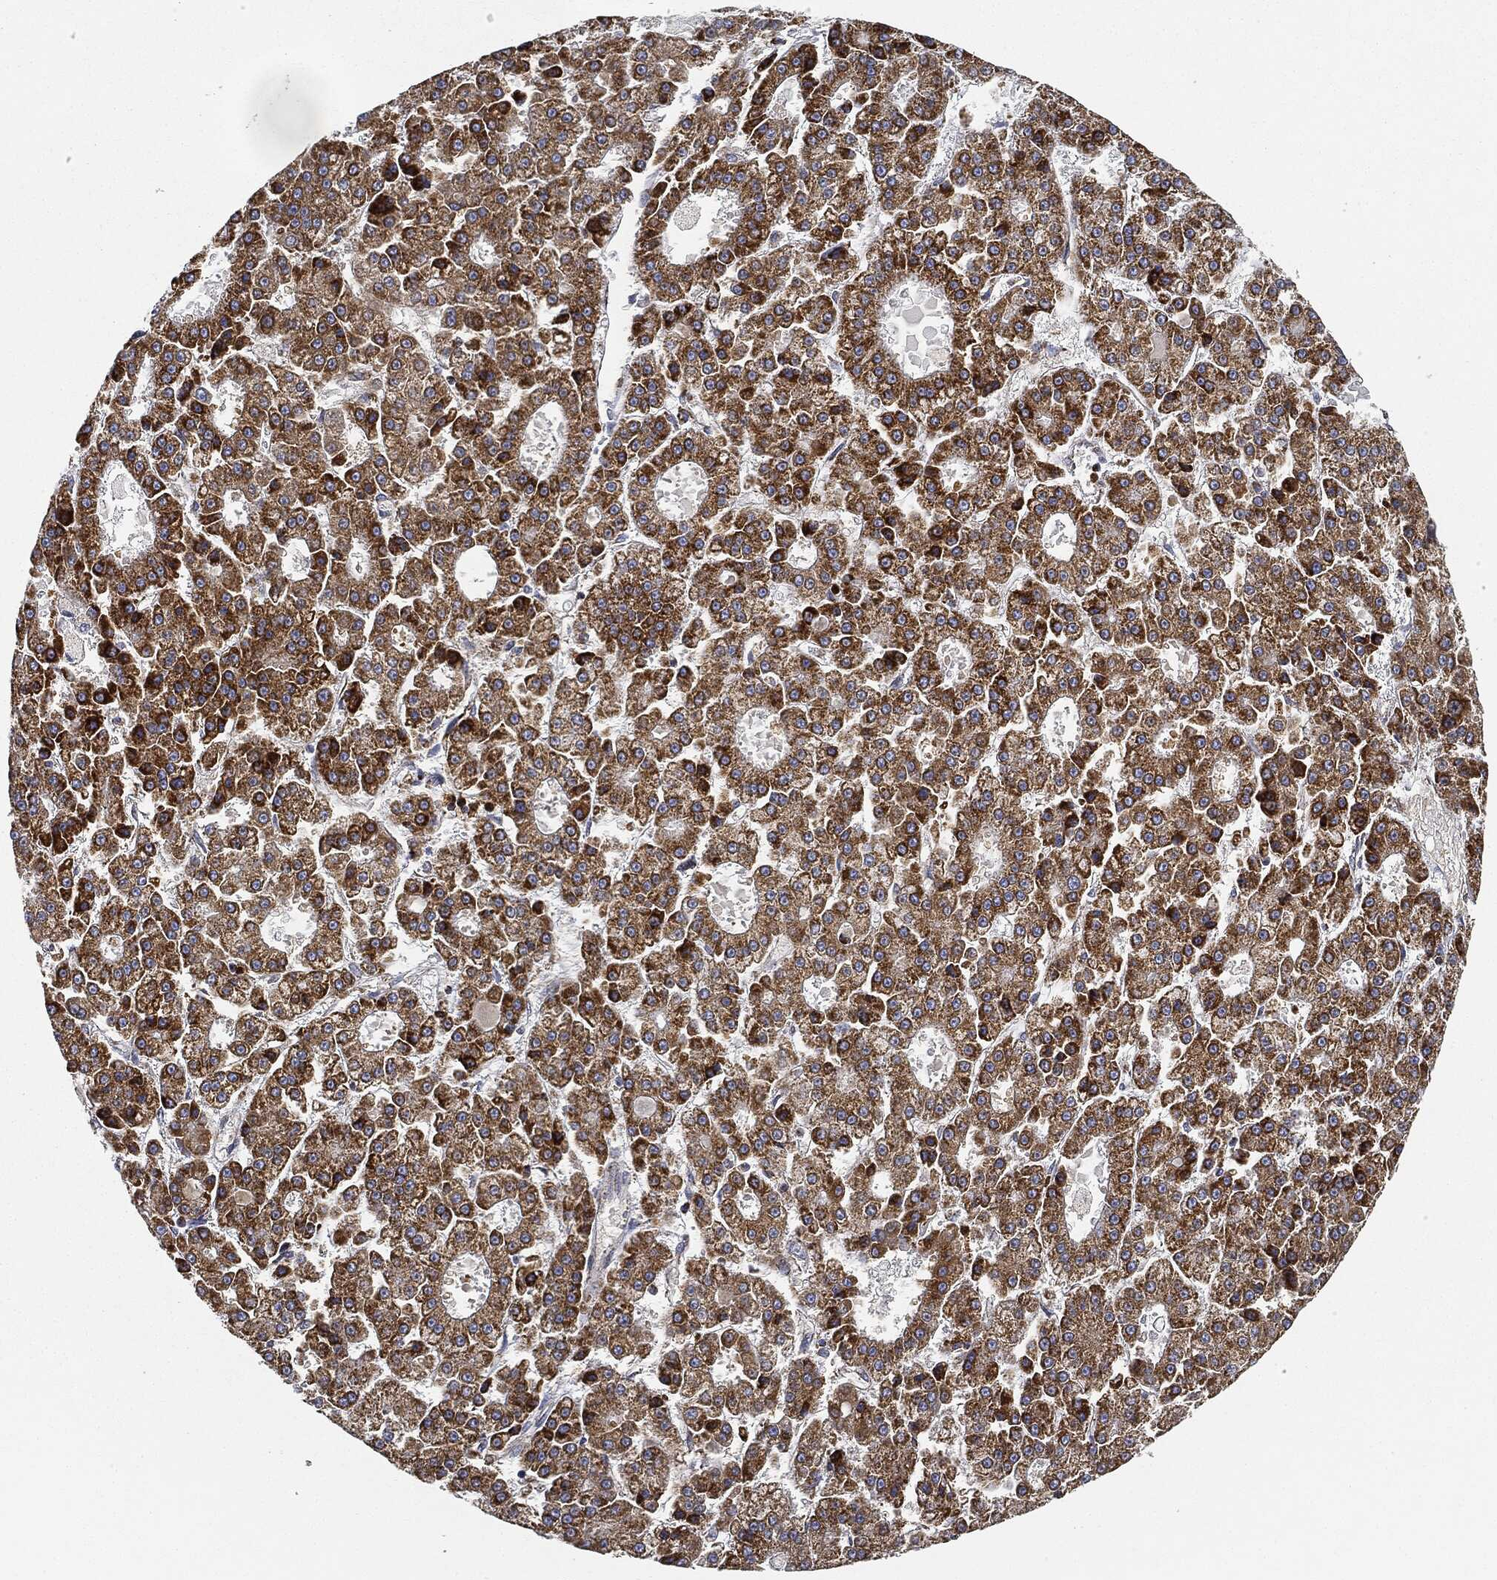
{"staining": {"intensity": "strong", "quantity": ">75%", "location": "cytoplasmic/membranous"}, "tissue": "liver cancer", "cell_type": "Tumor cells", "image_type": "cancer", "snomed": [{"axis": "morphology", "description": "Carcinoma, Hepatocellular, NOS"}, {"axis": "topography", "description": "Liver"}], "caption": "Immunohistochemical staining of human liver hepatocellular carcinoma displays high levels of strong cytoplasmic/membranous protein staining in approximately >75% of tumor cells.", "gene": "CAPN15", "patient": {"sex": "male", "age": 70}}